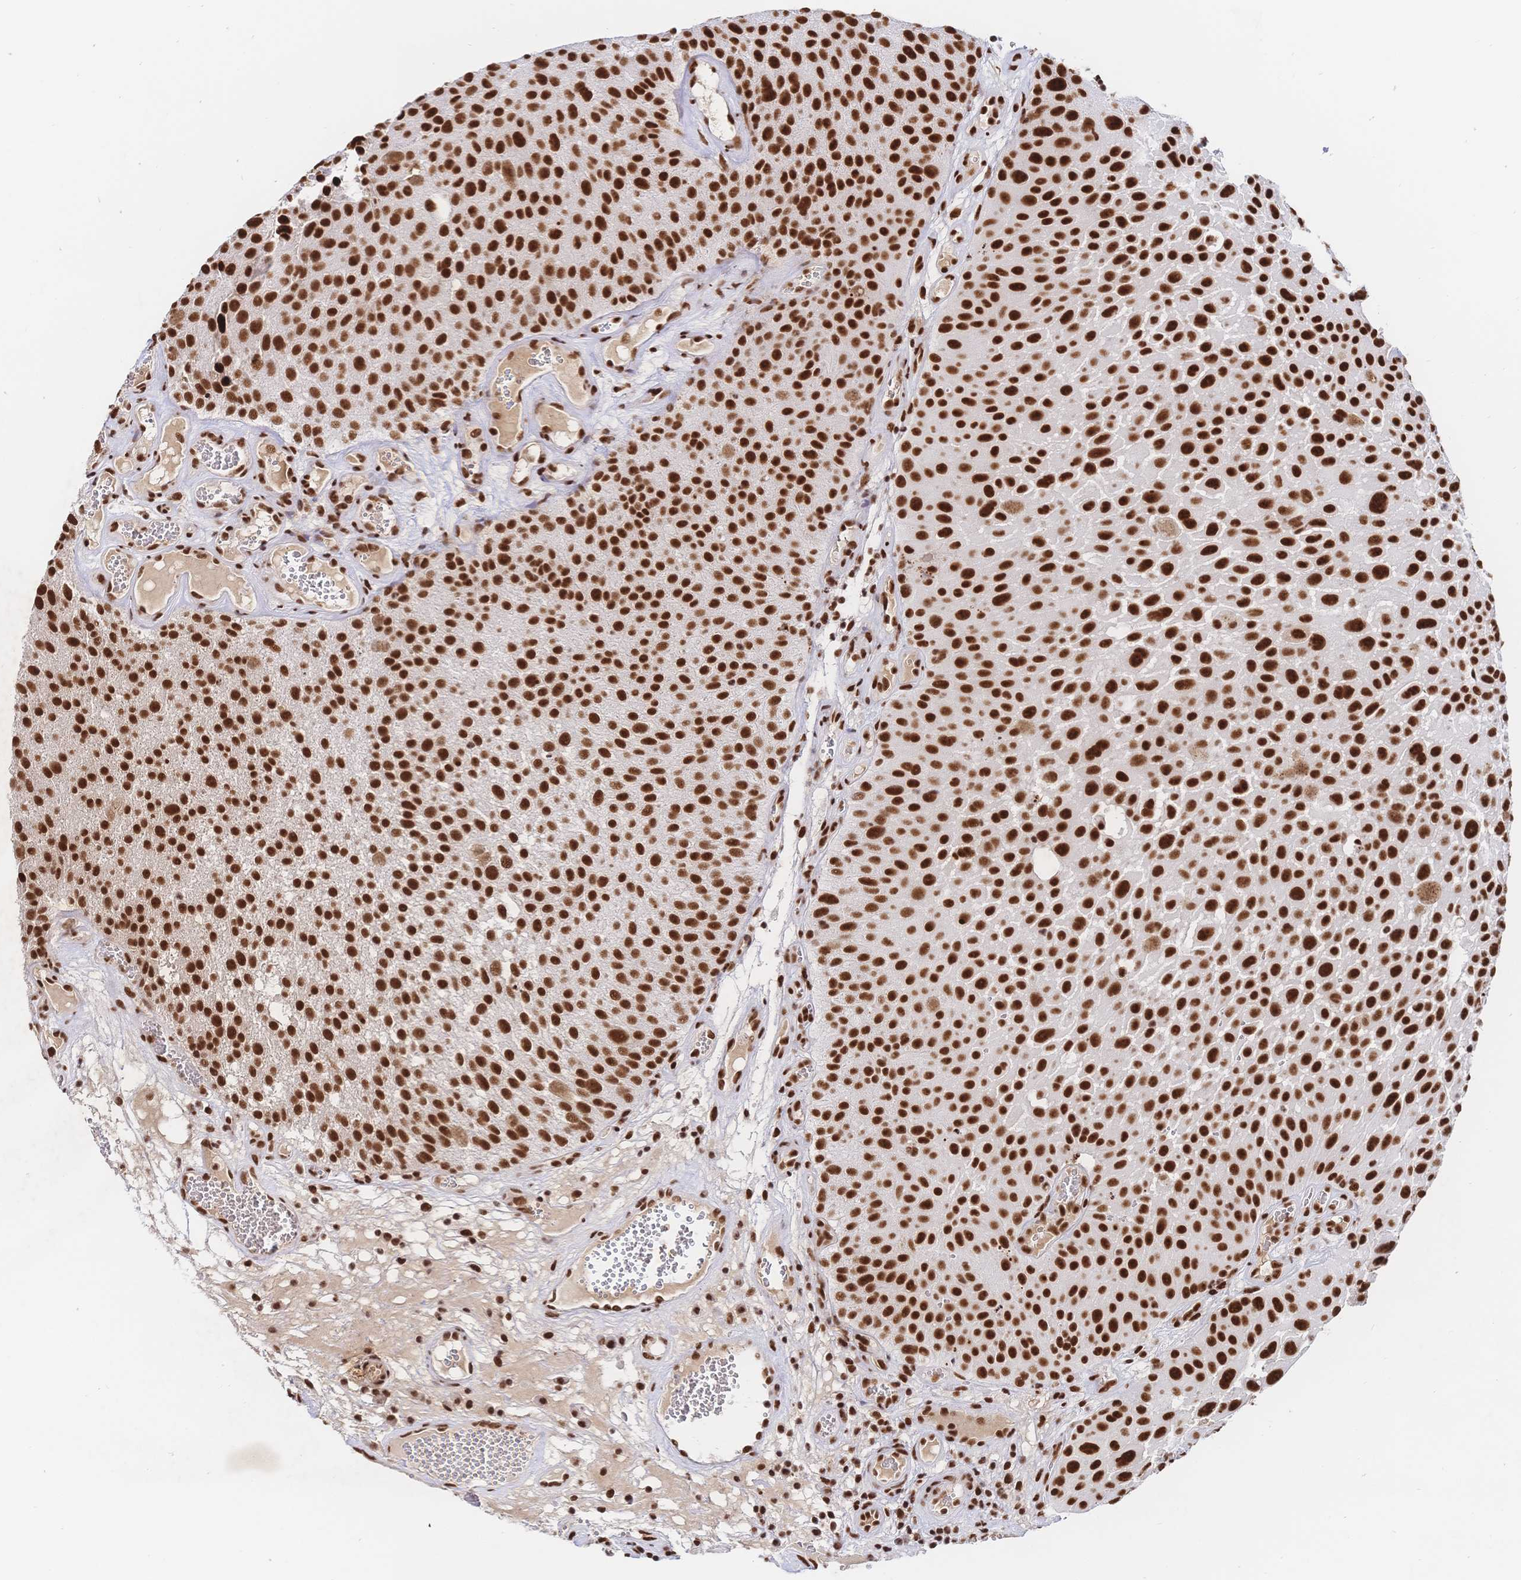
{"staining": {"intensity": "strong", "quantity": ">75%", "location": "nuclear"}, "tissue": "urothelial cancer", "cell_type": "Tumor cells", "image_type": "cancer", "snomed": [{"axis": "morphology", "description": "Urothelial carcinoma, Low grade"}, {"axis": "topography", "description": "Urinary bladder"}], "caption": "This micrograph displays IHC staining of urothelial carcinoma (low-grade), with high strong nuclear expression in approximately >75% of tumor cells.", "gene": "SRSF1", "patient": {"sex": "male", "age": 72}}